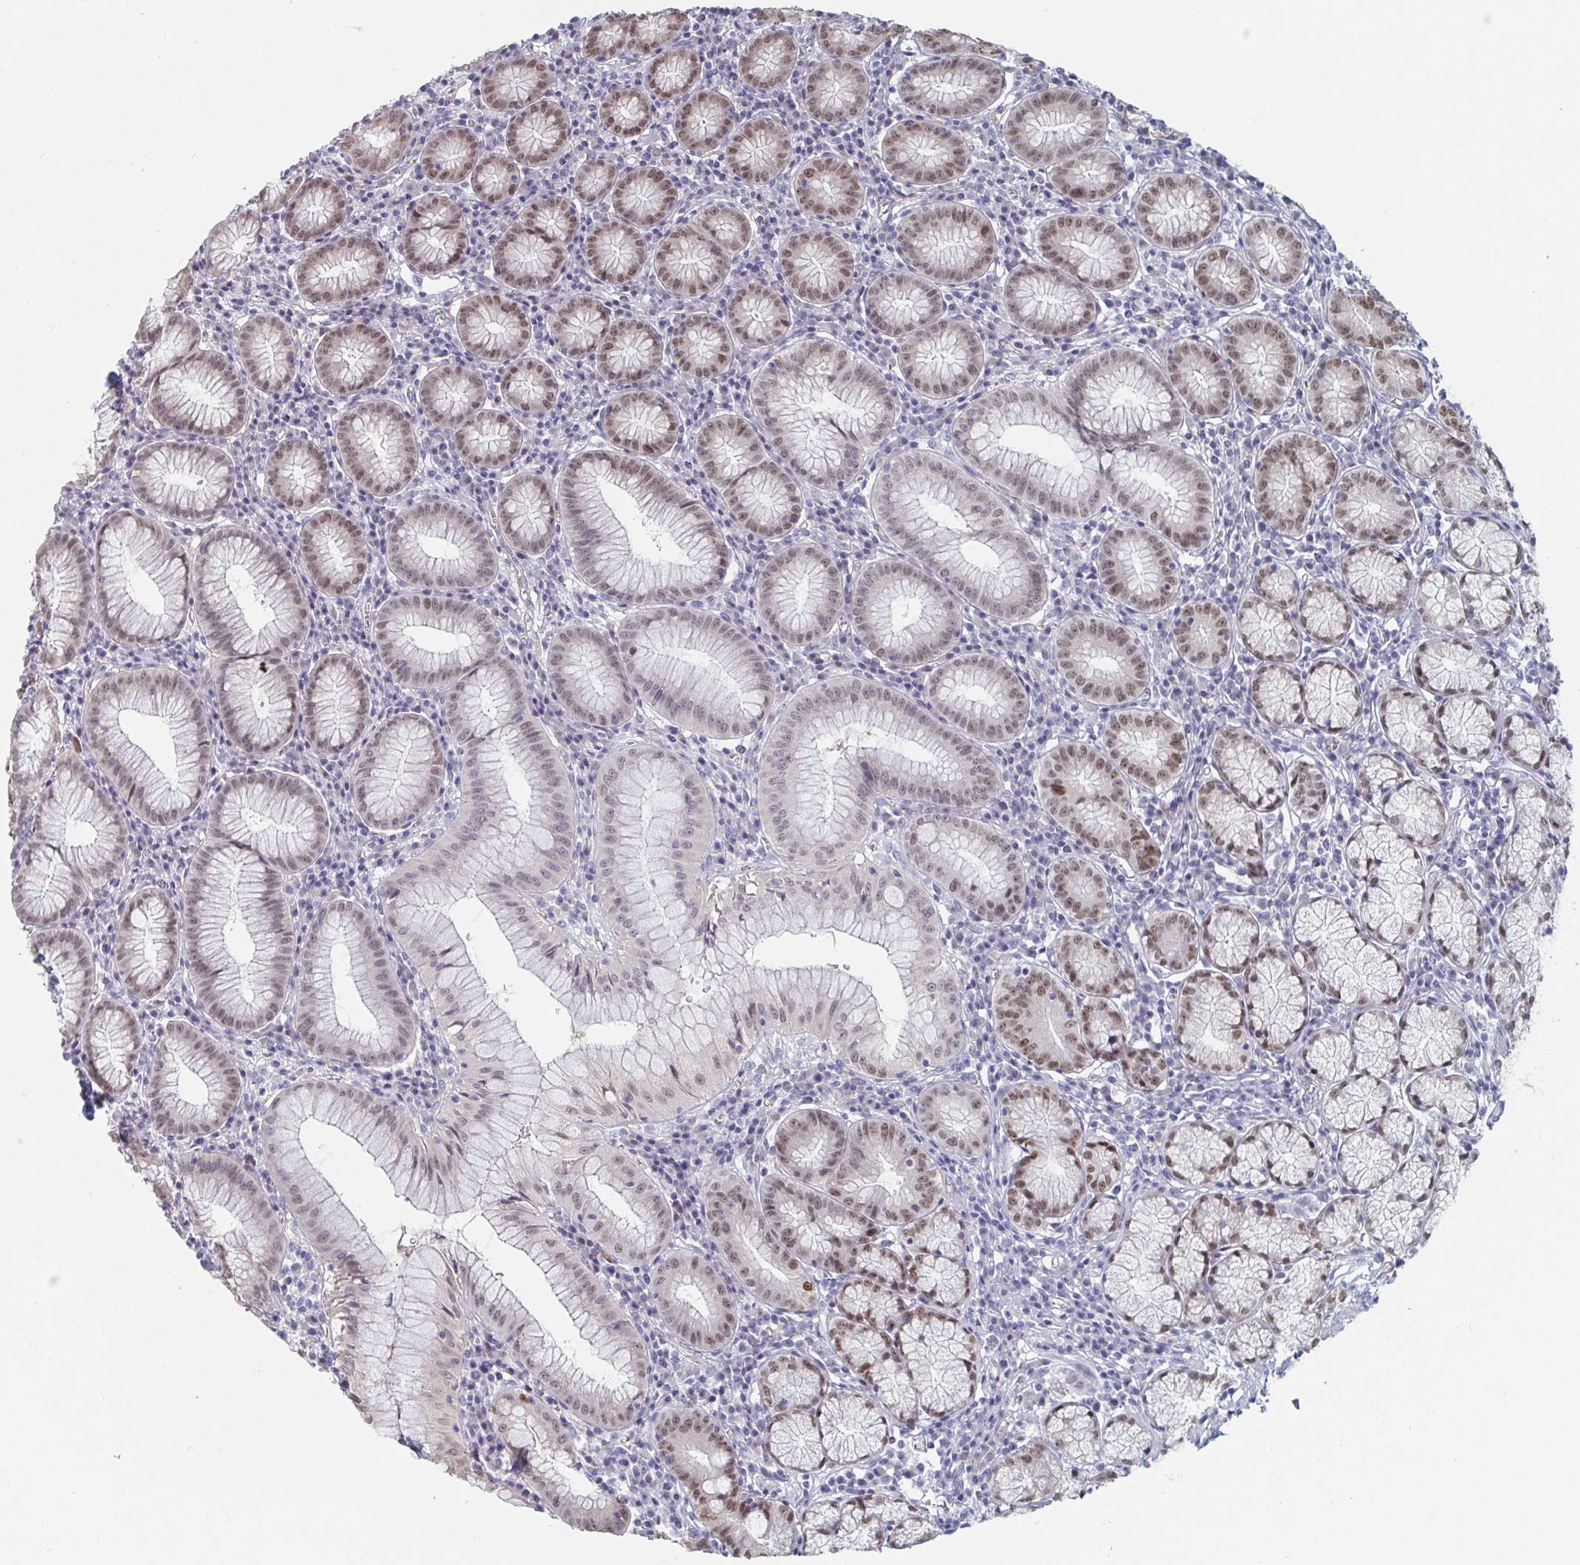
{"staining": {"intensity": "moderate", "quantity": ">75%", "location": "nuclear"}, "tissue": "stomach", "cell_type": "Glandular cells", "image_type": "normal", "snomed": [{"axis": "morphology", "description": "Normal tissue, NOS"}, {"axis": "topography", "description": "Stomach"}], "caption": "Moderate nuclear staining for a protein is seen in about >75% of glandular cells of normal stomach using immunohistochemistry (IHC).", "gene": "FOXA1", "patient": {"sex": "male", "age": 55}}